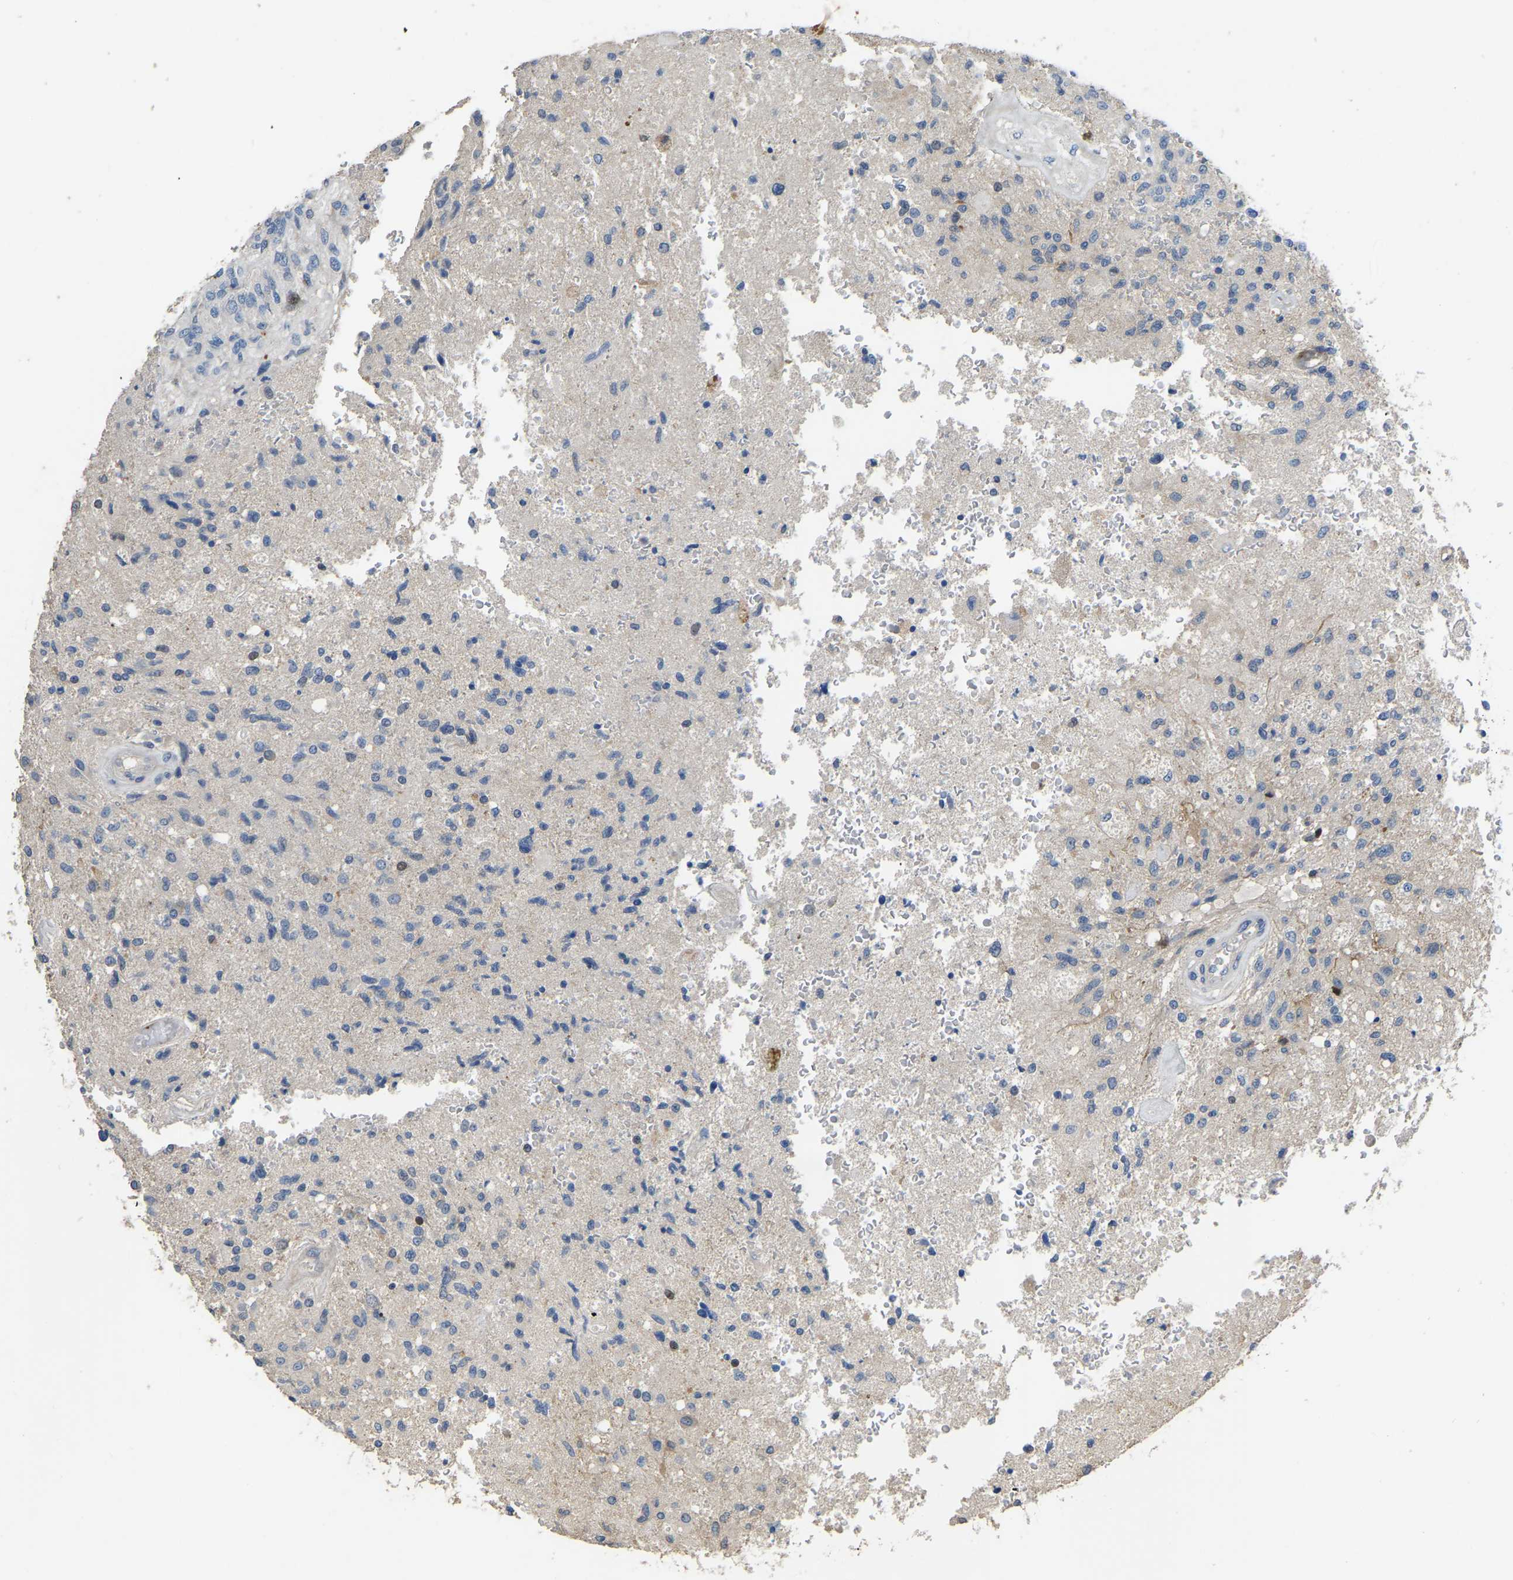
{"staining": {"intensity": "negative", "quantity": "none", "location": "none"}, "tissue": "glioma", "cell_type": "Tumor cells", "image_type": "cancer", "snomed": [{"axis": "morphology", "description": "Normal tissue, NOS"}, {"axis": "morphology", "description": "Glioma, malignant, High grade"}, {"axis": "topography", "description": "Cerebral cortex"}], "caption": "This is a micrograph of immunohistochemistry (IHC) staining of malignant glioma (high-grade), which shows no staining in tumor cells.", "gene": "HIGD2B", "patient": {"sex": "male", "age": 77}}